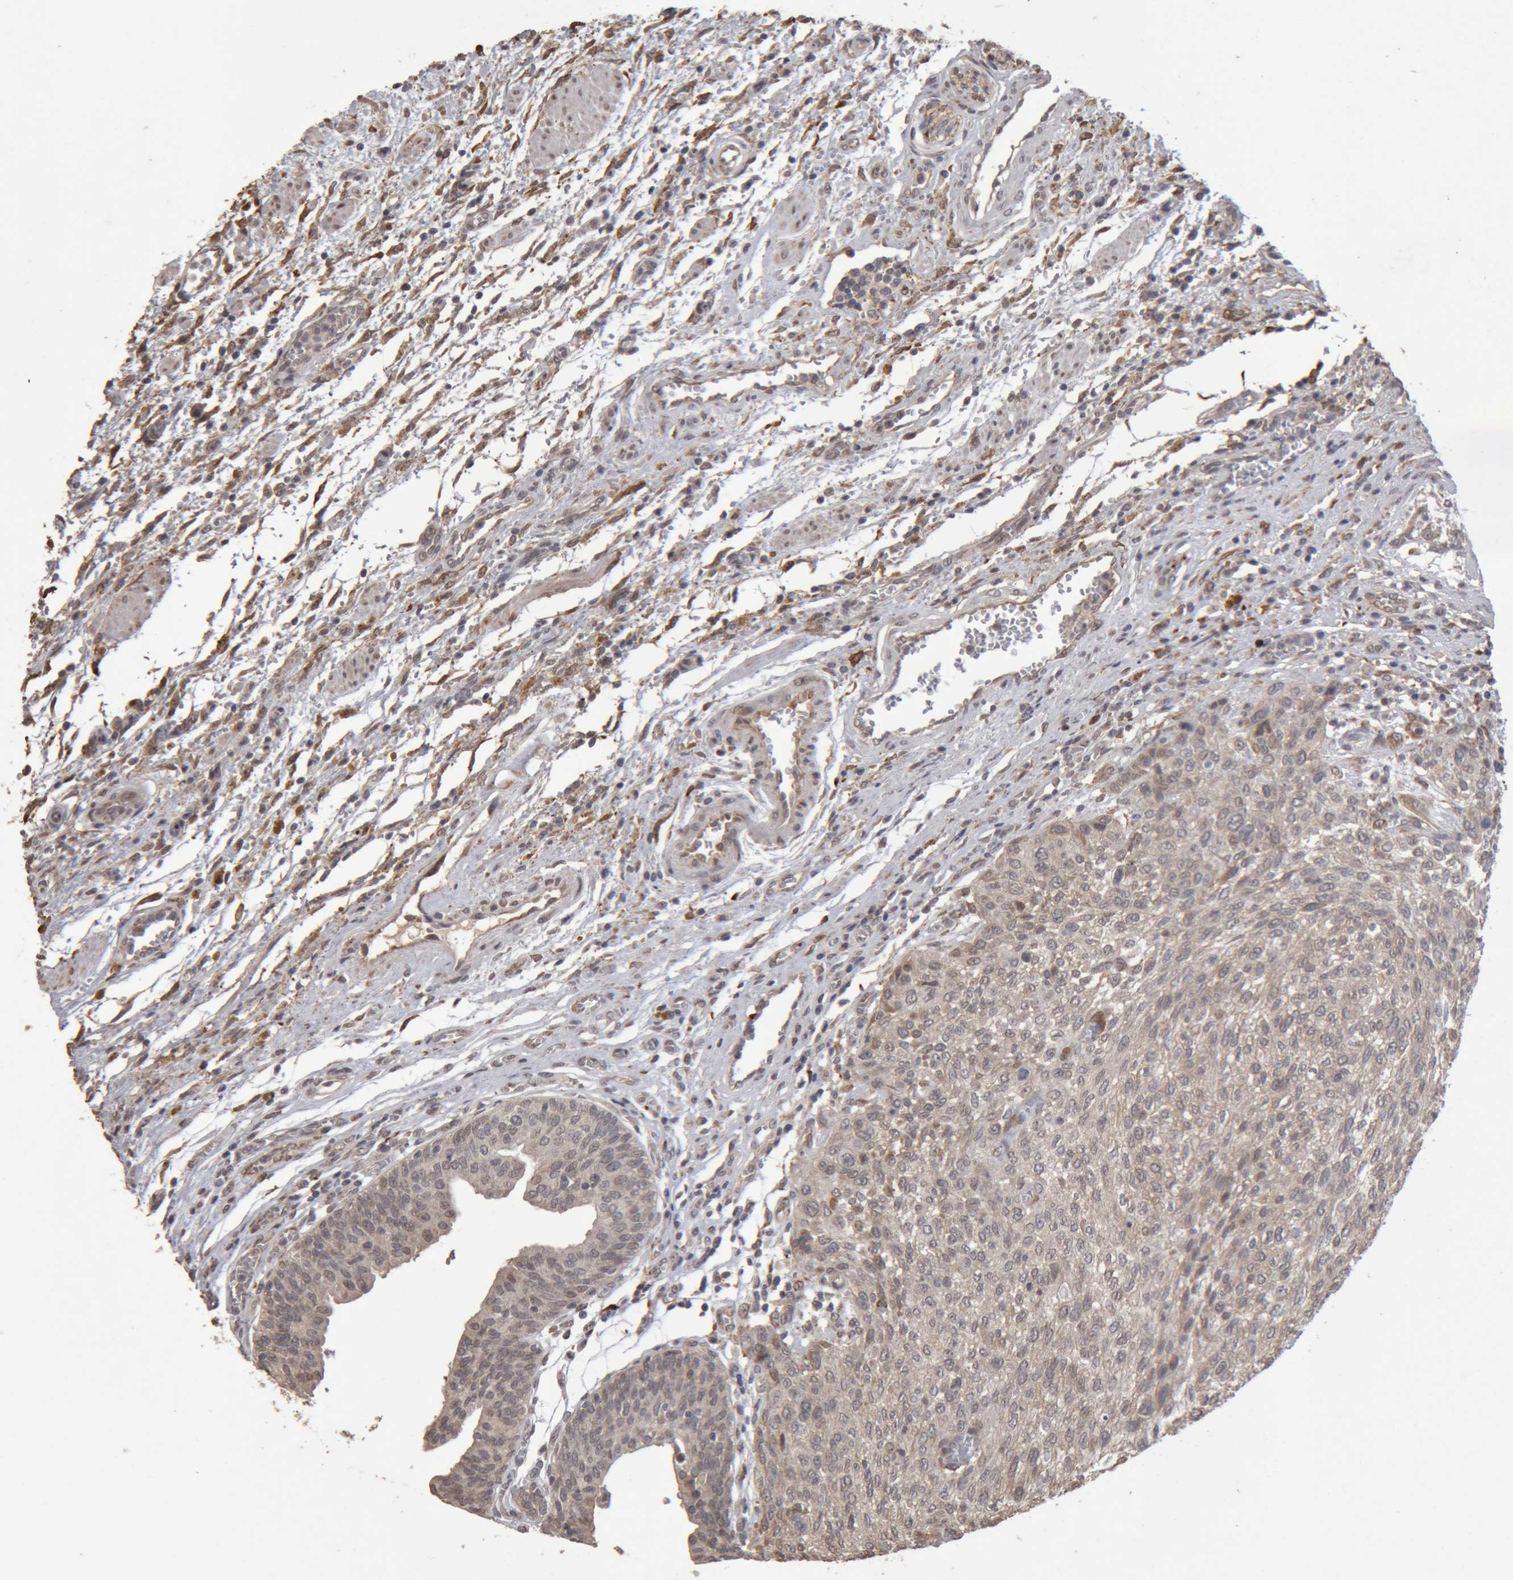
{"staining": {"intensity": "weak", "quantity": "25%-75%", "location": "cytoplasmic/membranous"}, "tissue": "urothelial cancer", "cell_type": "Tumor cells", "image_type": "cancer", "snomed": [{"axis": "morphology", "description": "Urothelial carcinoma, Low grade"}, {"axis": "morphology", "description": "Urothelial carcinoma, High grade"}, {"axis": "topography", "description": "Urinary bladder"}], "caption": "IHC micrograph of neoplastic tissue: human low-grade urothelial carcinoma stained using IHC displays low levels of weak protein expression localized specifically in the cytoplasmic/membranous of tumor cells, appearing as a cytoplasmic/membranous brown color.", "gene": "MEP1A", "patient": {"sex": "male", "age": 35}}